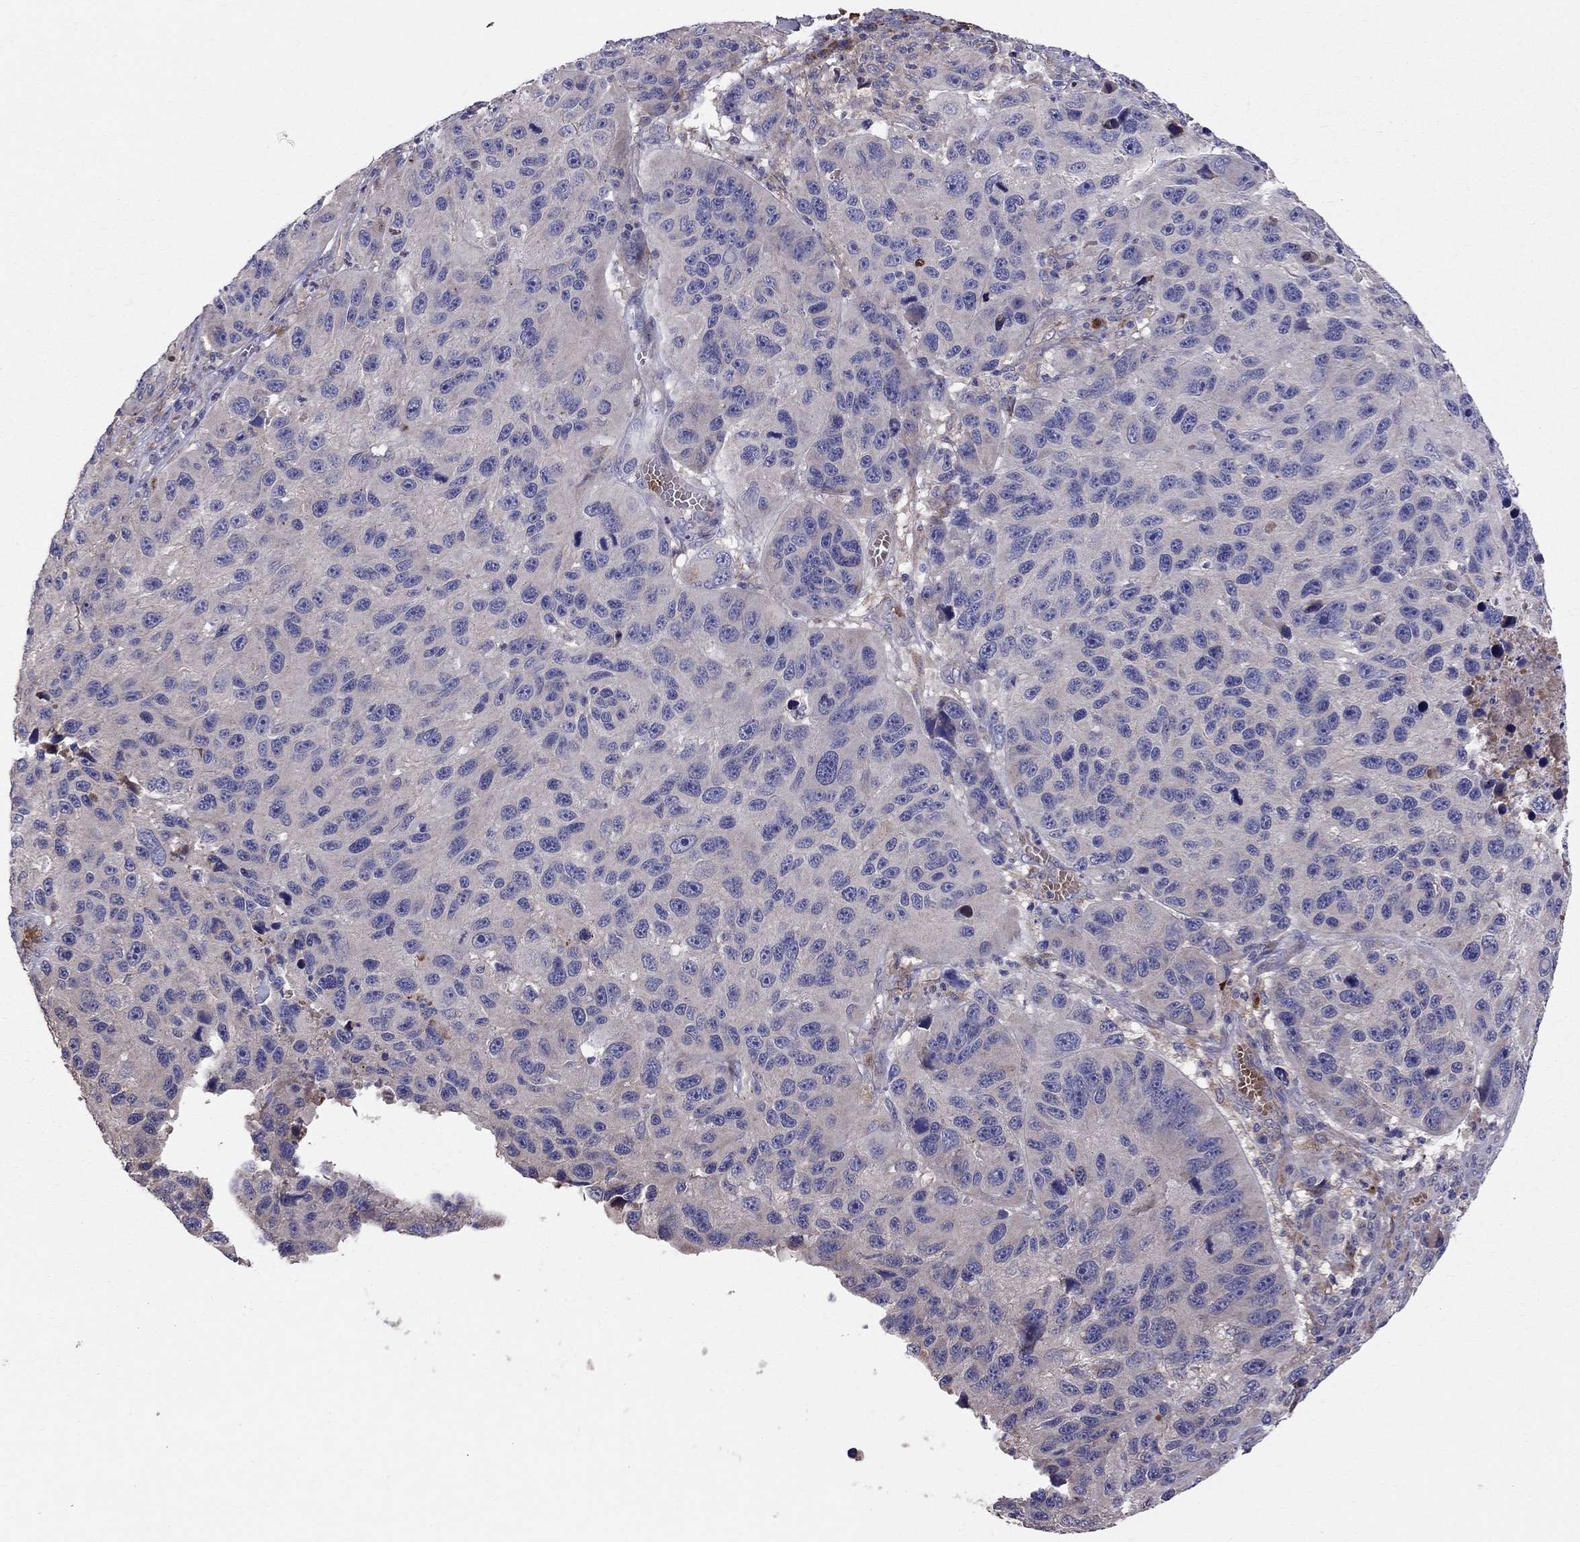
{"staining": {"intensity": "negative", "quantity": "none", "location": "none"}, "tissue": "melanoma", "cell_type": "Tumor cells", "image_type": "cancer", "snomed": [{"axis": "morphology", "description": "Malignant melanoma, NOS"}, {"axis": "topography", "description": "Skin"}], "caption": "A high-resolution photomicrograph shows IHC staining of melanoma, which exhibits no significant staining in tumor cells. The staining is performed using DAB brown chromogen with nuclei counter-stained in using hematoxylin.", "gene": "PIK3CG", "patient": {"sex": "male", "age": 53}}